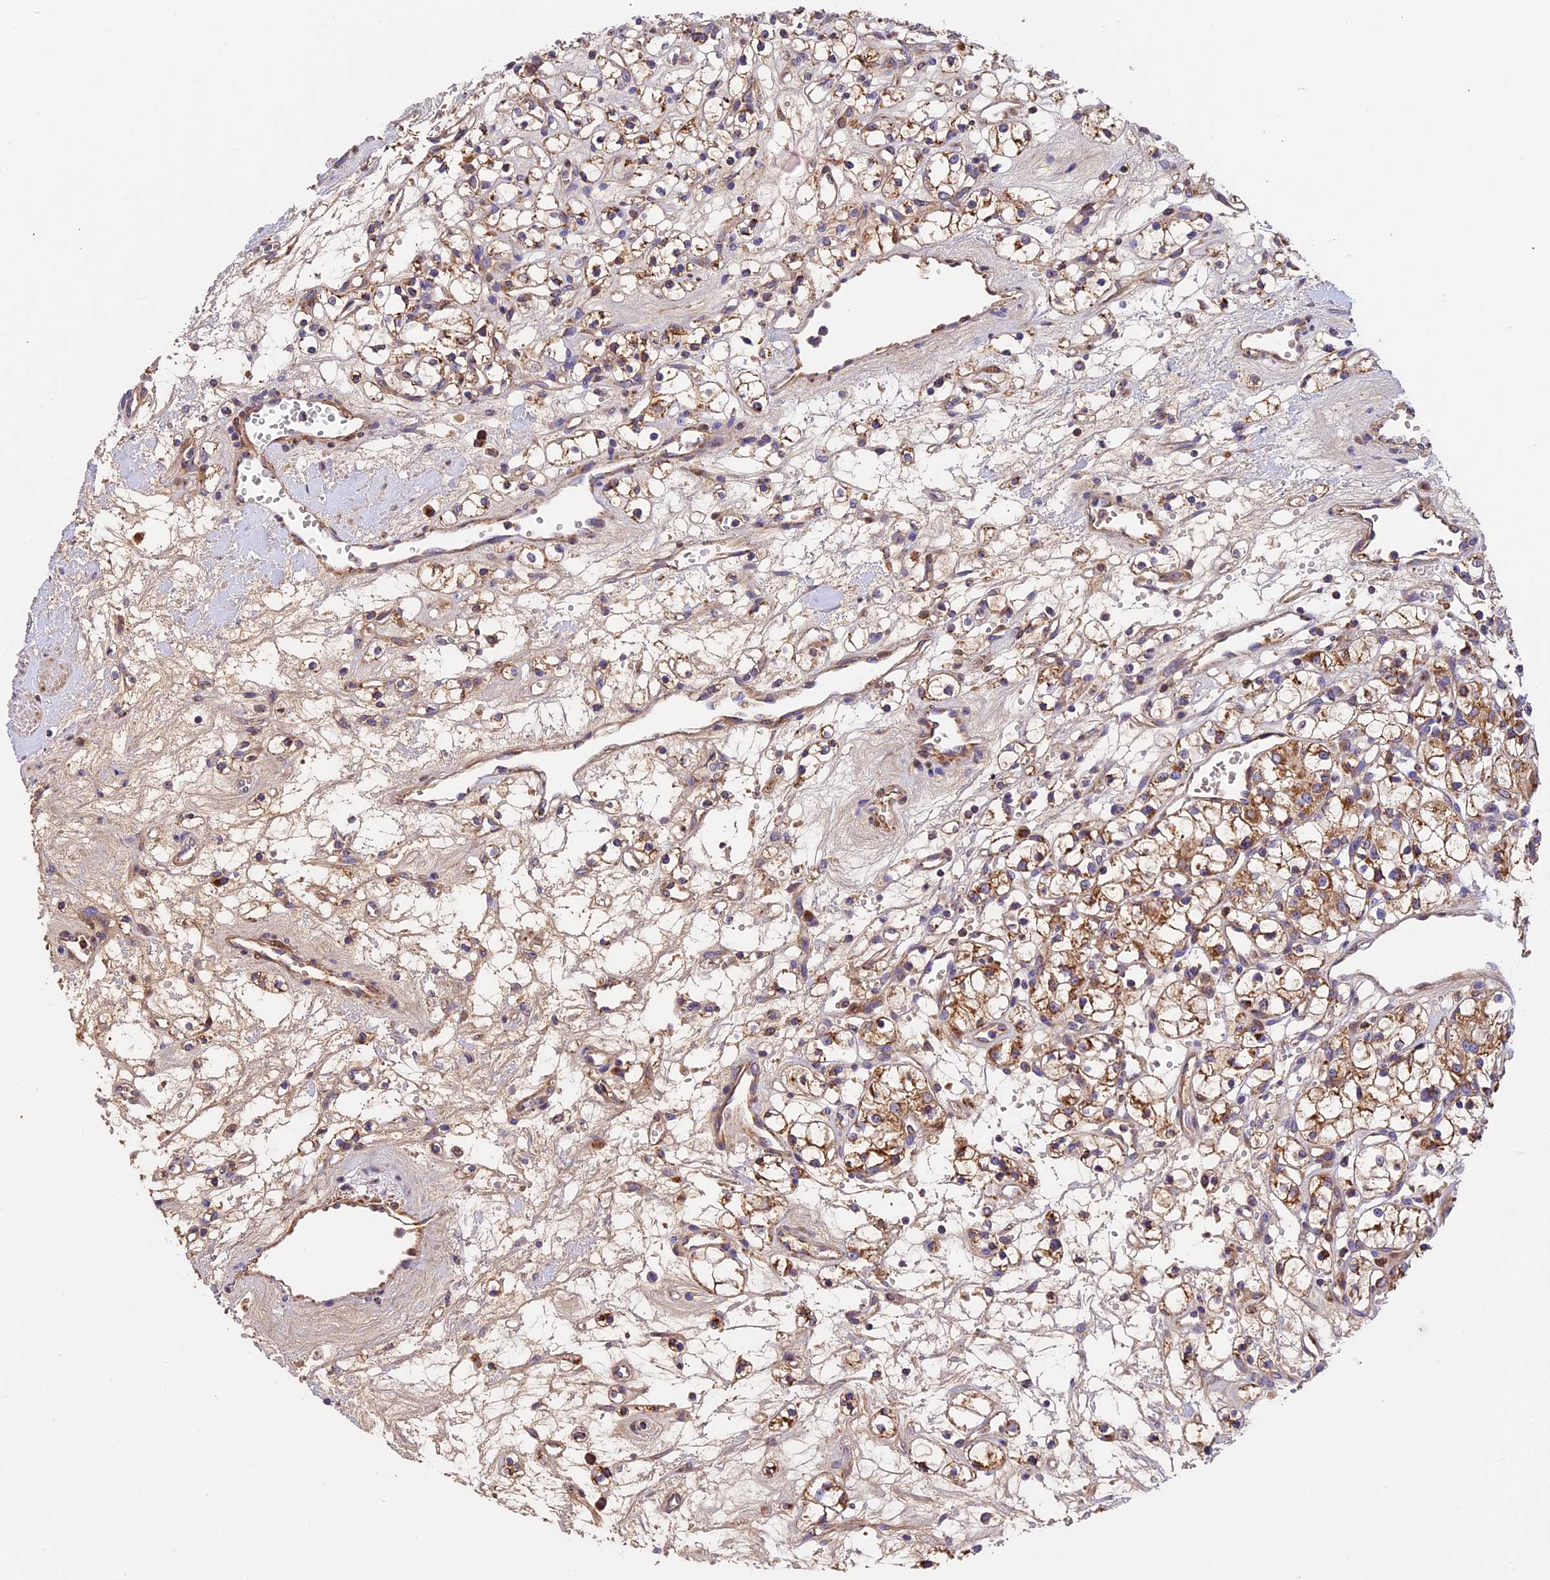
{"staining": {"intensity": "moderate", "quantity": ">75%", "location": "cytoplasmic/membranous"}, "tissue": "renal cancer", "cell_type": "Tumor cells", "image_type": "cancer", "snomed": [{"axis": "morphology", "description": "Adenocarcinoma, NOS"}, {"axis": "topography", "description": "Kidney"}], "caption": "Immunohistochemistry (DAB (3,3'-diaminobenzidine)) staining of human renal cancer reveals moderate cytoplasmic/membranous protein staining in approximately >75% of tumor cells.", "gene": "OCEL1", "patient": {"sex": "female", "age": 59}}